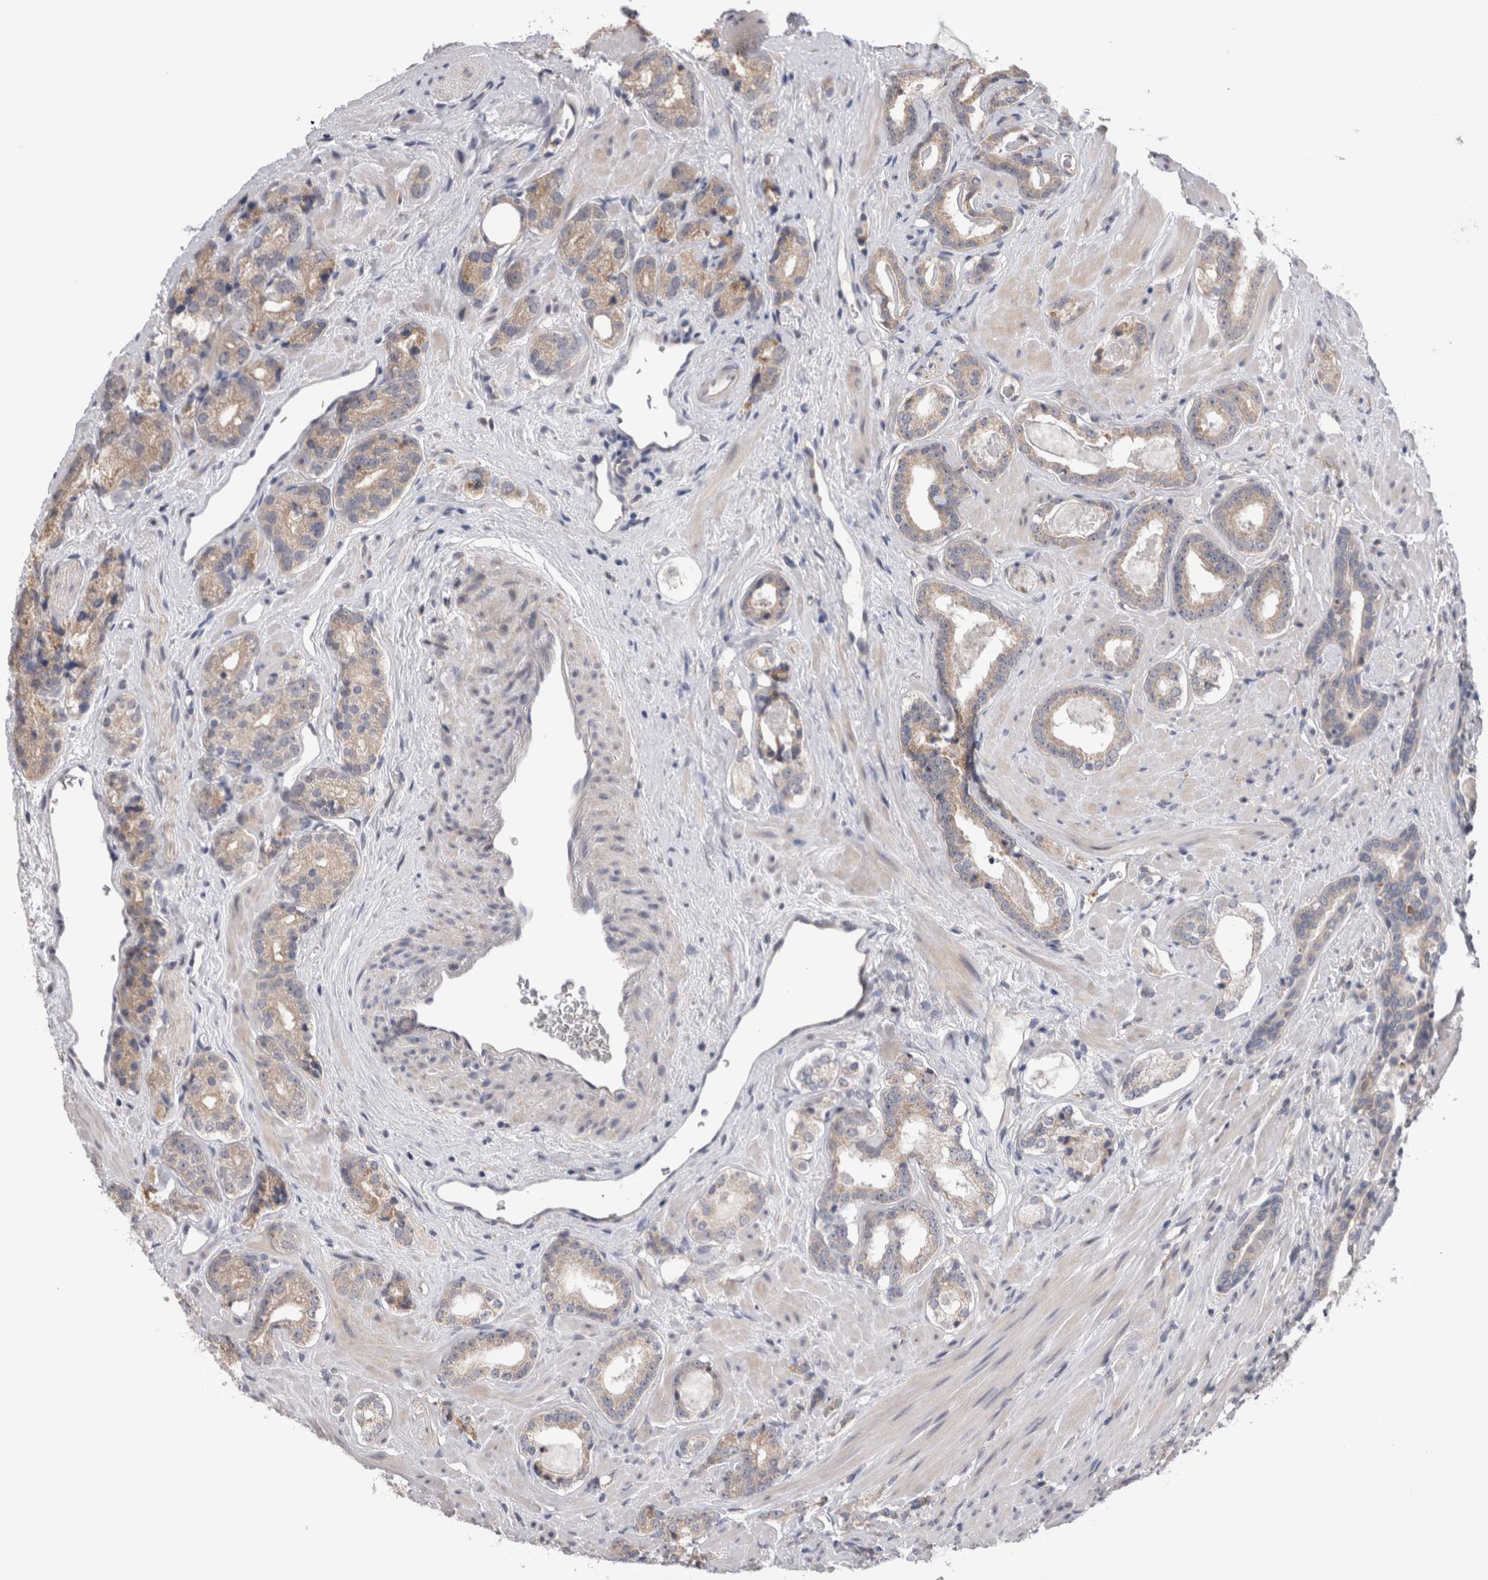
{"staining": {"intensity": "weak", "quantity": "<25%", "location": "cytoplasmic/membranous"}, "tissue": "prostate cancer", "cell_type": "Tumor cells", "image_type": "cancer", "snomed": [{"axis": "morphology", "description": "Adenocarcinoma, High grade"}, {"axis": "topography", "description": "Prostate"}], "caption": "Immunohistochemistry photomicrograph of neoplastic tissue: prostate high-grade adenocarcinoma stained with DAB (3,3'-diaminobenzidine) demonstrates no significant protein staining in tumor cells.", "gene": "ARHGAP29", "patient": {"sex": "male", "age": 71}}